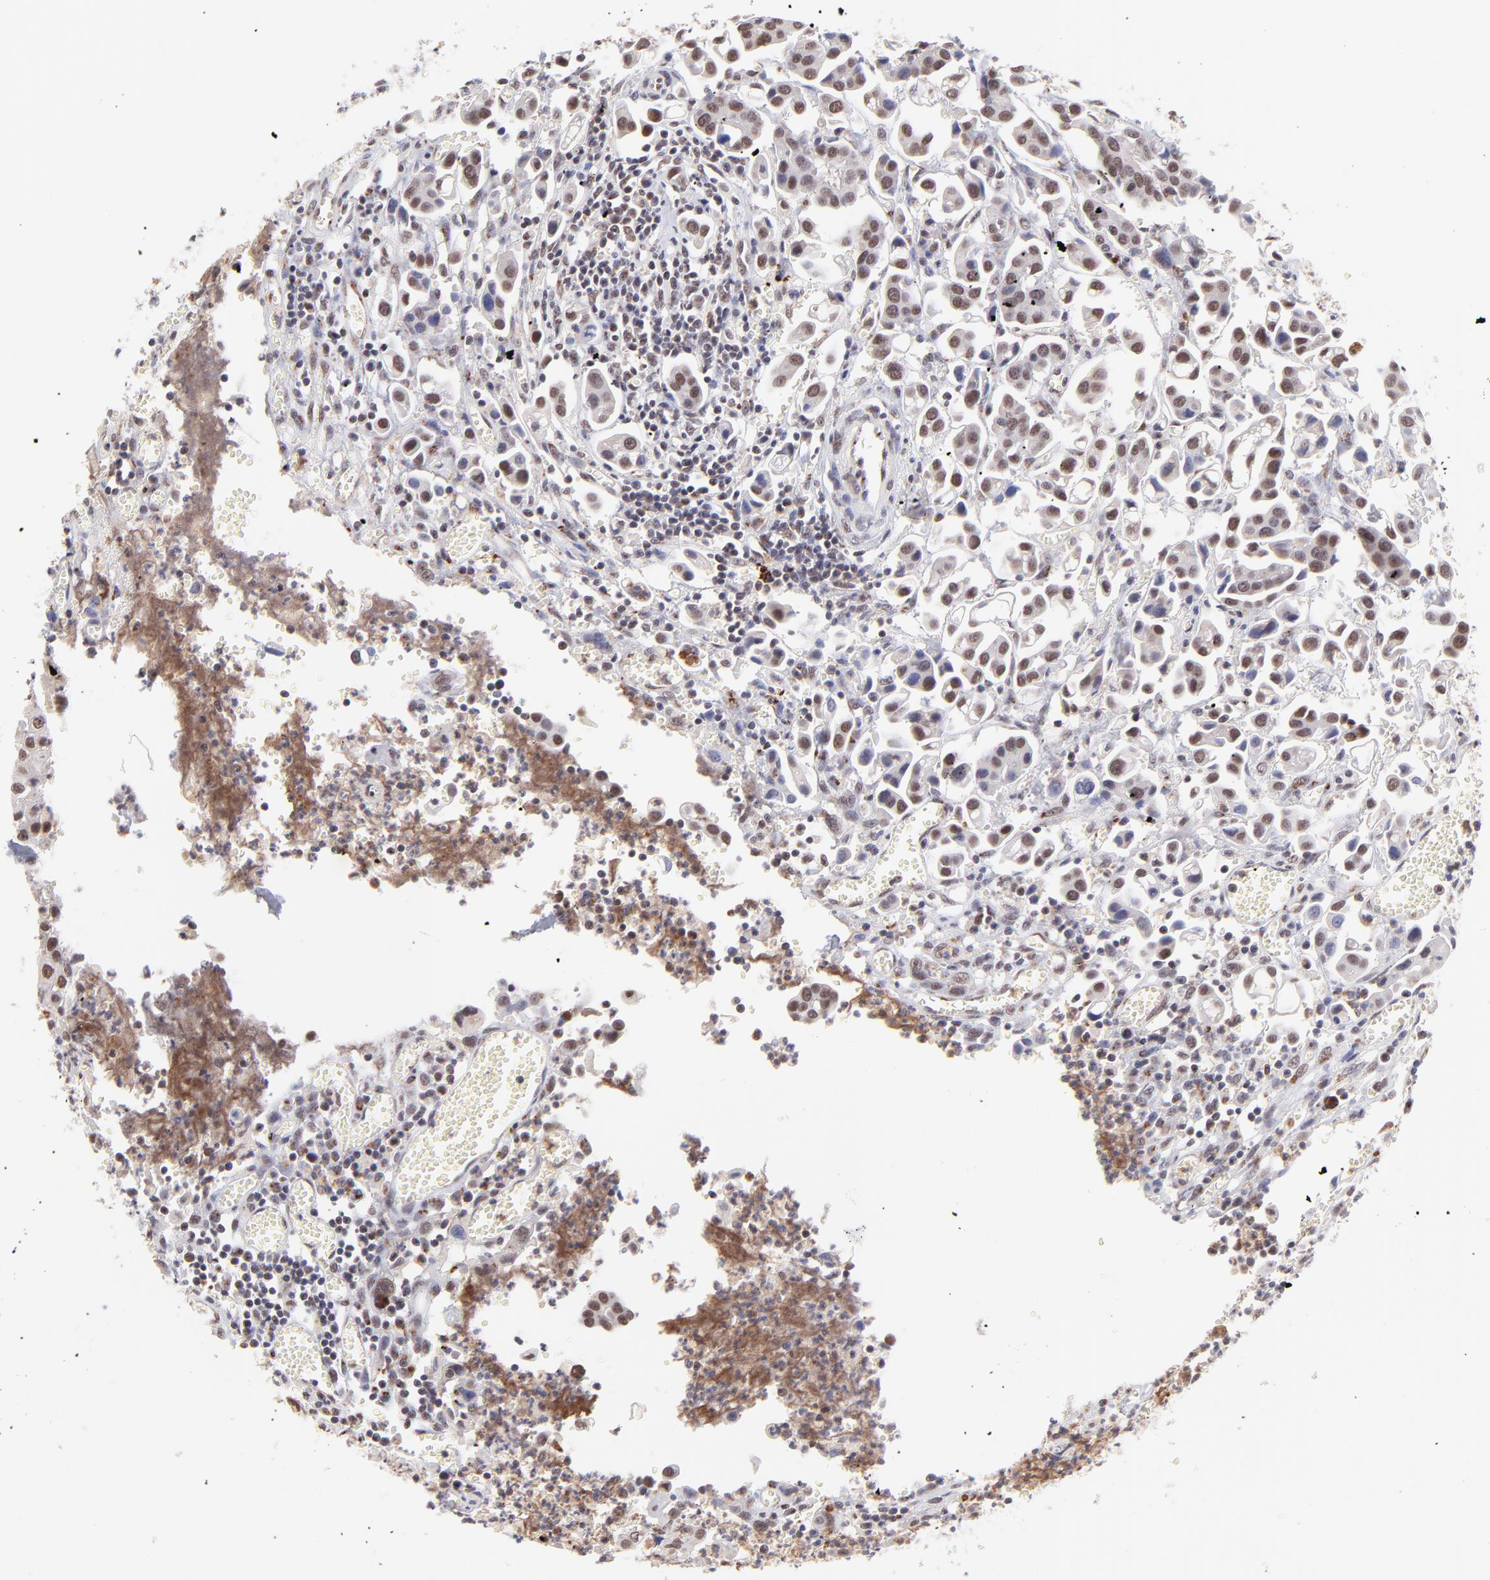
{"staining": {"intensity": "moderate", "quantity": ">75%", "location": "nuclear"}, "tissue": "urothelial cancer", "cell_type": "Tumor cells", "image_type": "cancer", "snomed": [{"axis": "morphology", "description": "Urothelial carcinoma, High grade"}, {"axis": "topography", "description": "Urinary bladder"}], "caption": "A brown stain shows moderate nuclear expression of a protein in urothelial carcinoma (high-grade) tumor cells.", "gene": "MED12", "patient": {"sex": "male", "age": 66}}